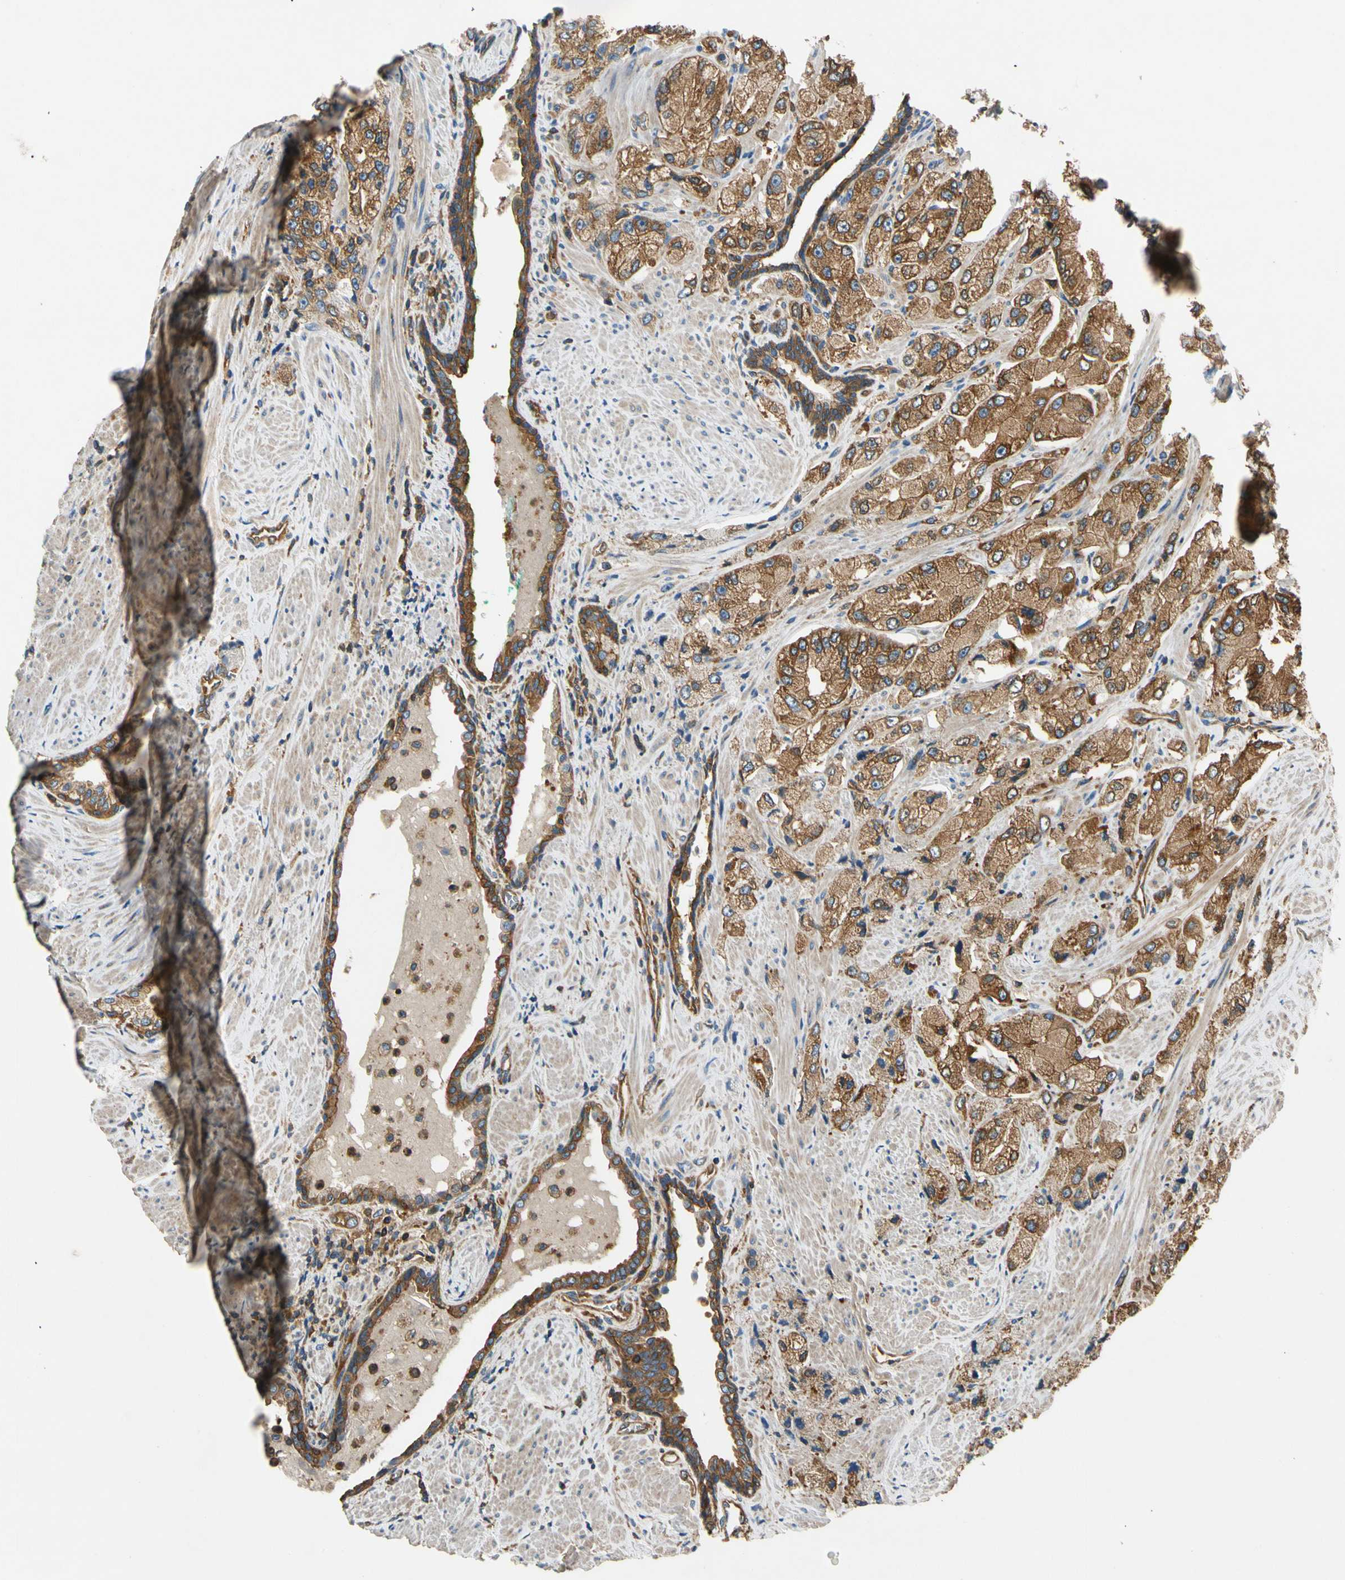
{"staining": {"intensity": "strong", "quantity": ">75%", "location": "cytoplasmic/membranous"}, "tissue": "prostate cancer", "cell_type": "Tumor cells", "image_type": "cancer", "snomed": [{"axis": "morphology", "description": "Adenocarcinoma, High grade"}, {"axis": "topography", "description": "Prostate"}], "caption": "Human prostate cancer stained for a protein (brown) demonstrates strong cytoplasmic/membranous positive staining in about >75% of tumor cells.", "gene": "TCP11L1", "patient": {"sex": "male", "age": 58}}